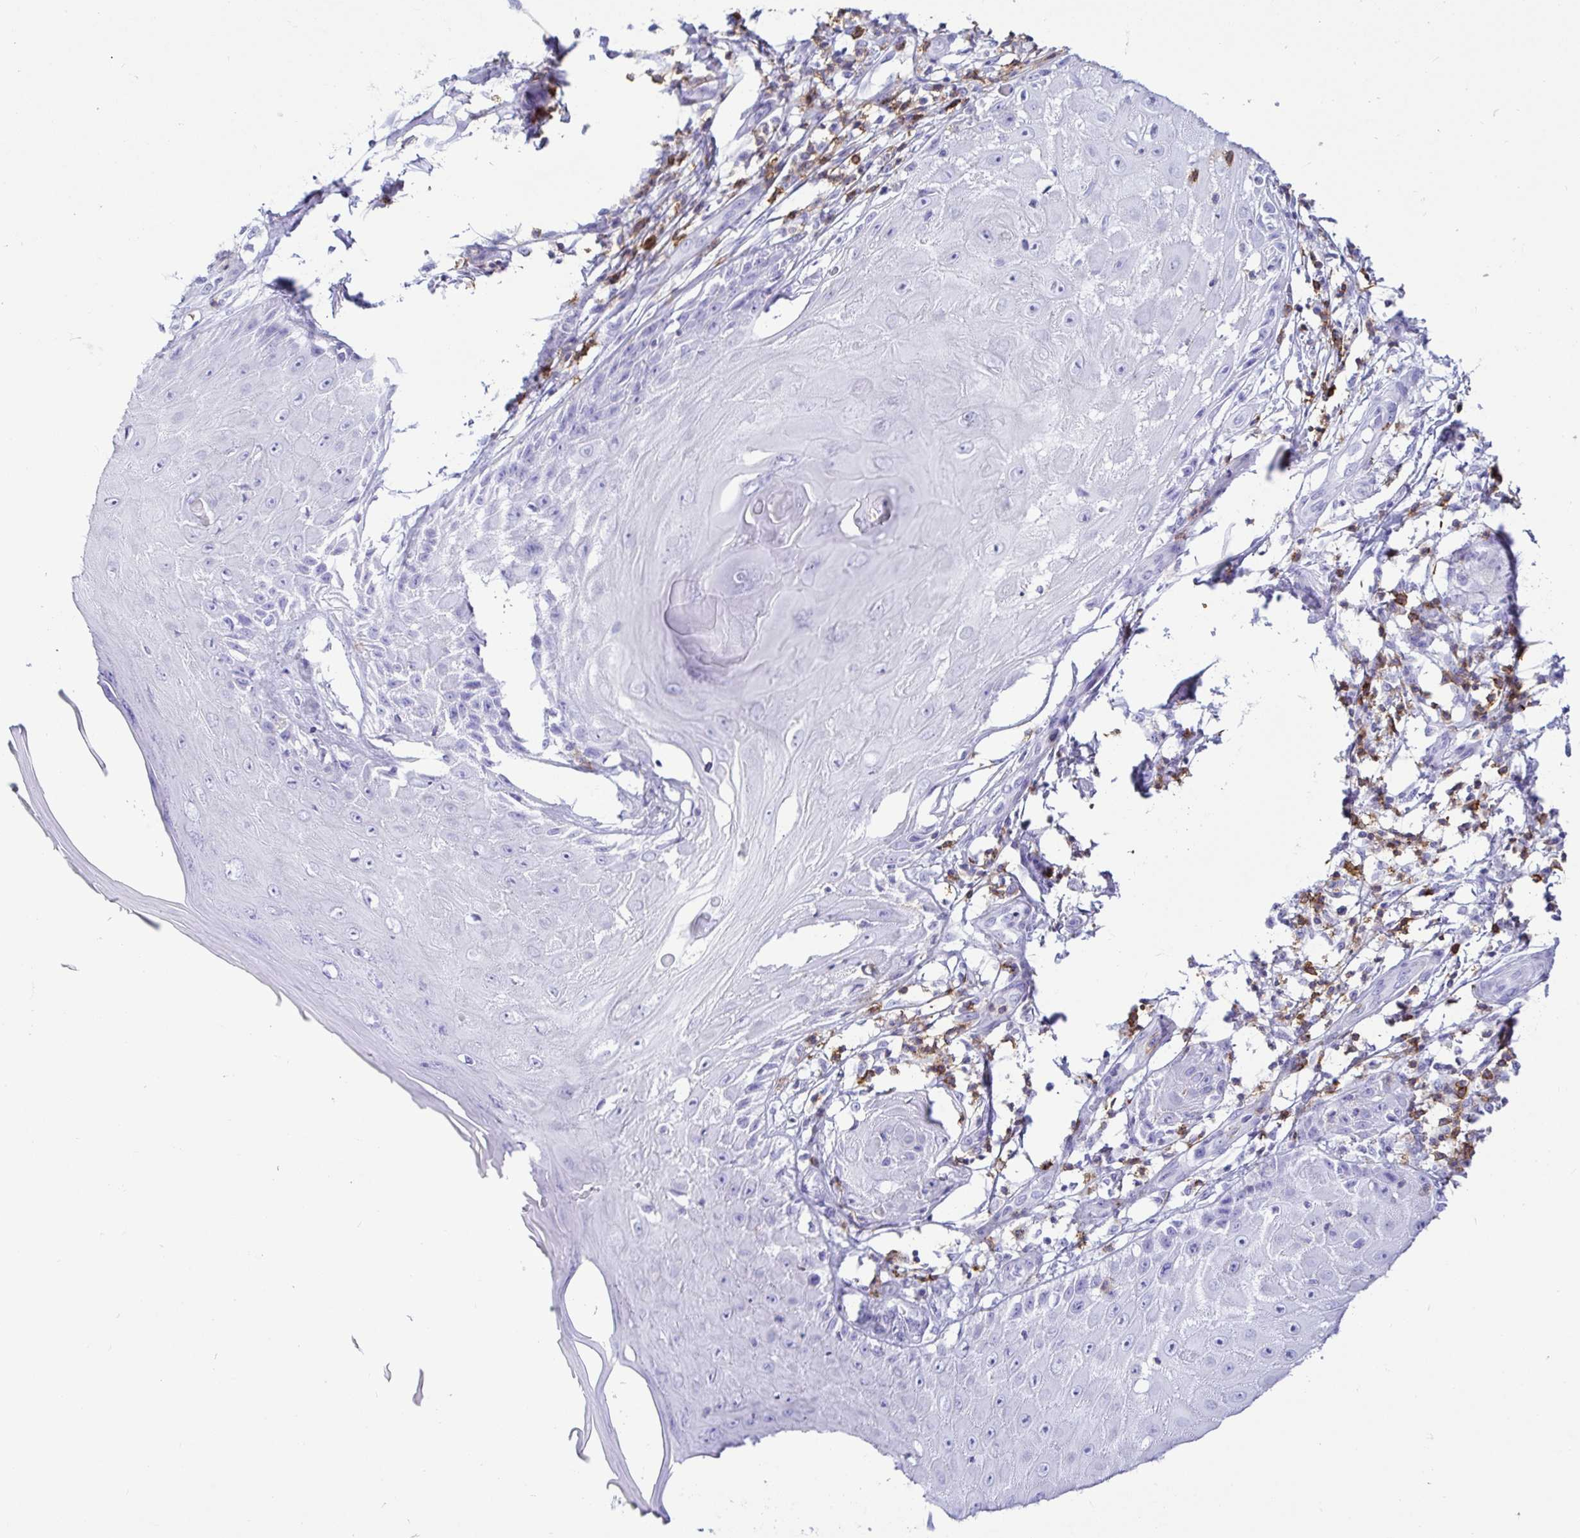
{"staining": {"intensity": "negative", "quantity": "none", "location": "none"}, "tissue": "skin cancer", "cell_type": "Tumor cells", "image_type": "cancer", "snomed": [{"axis": "morphology", "description": "Squamous cell carcinoma, NOS"}, {"axis": "topography", "description": "Skin"}], "caption": "Immunohistochemical staining of squamous cell carcinoma (skin) displays no significant expression in tumor cells.", "gene": "CD5", "patient": {"sex": "female", "age": 77}}